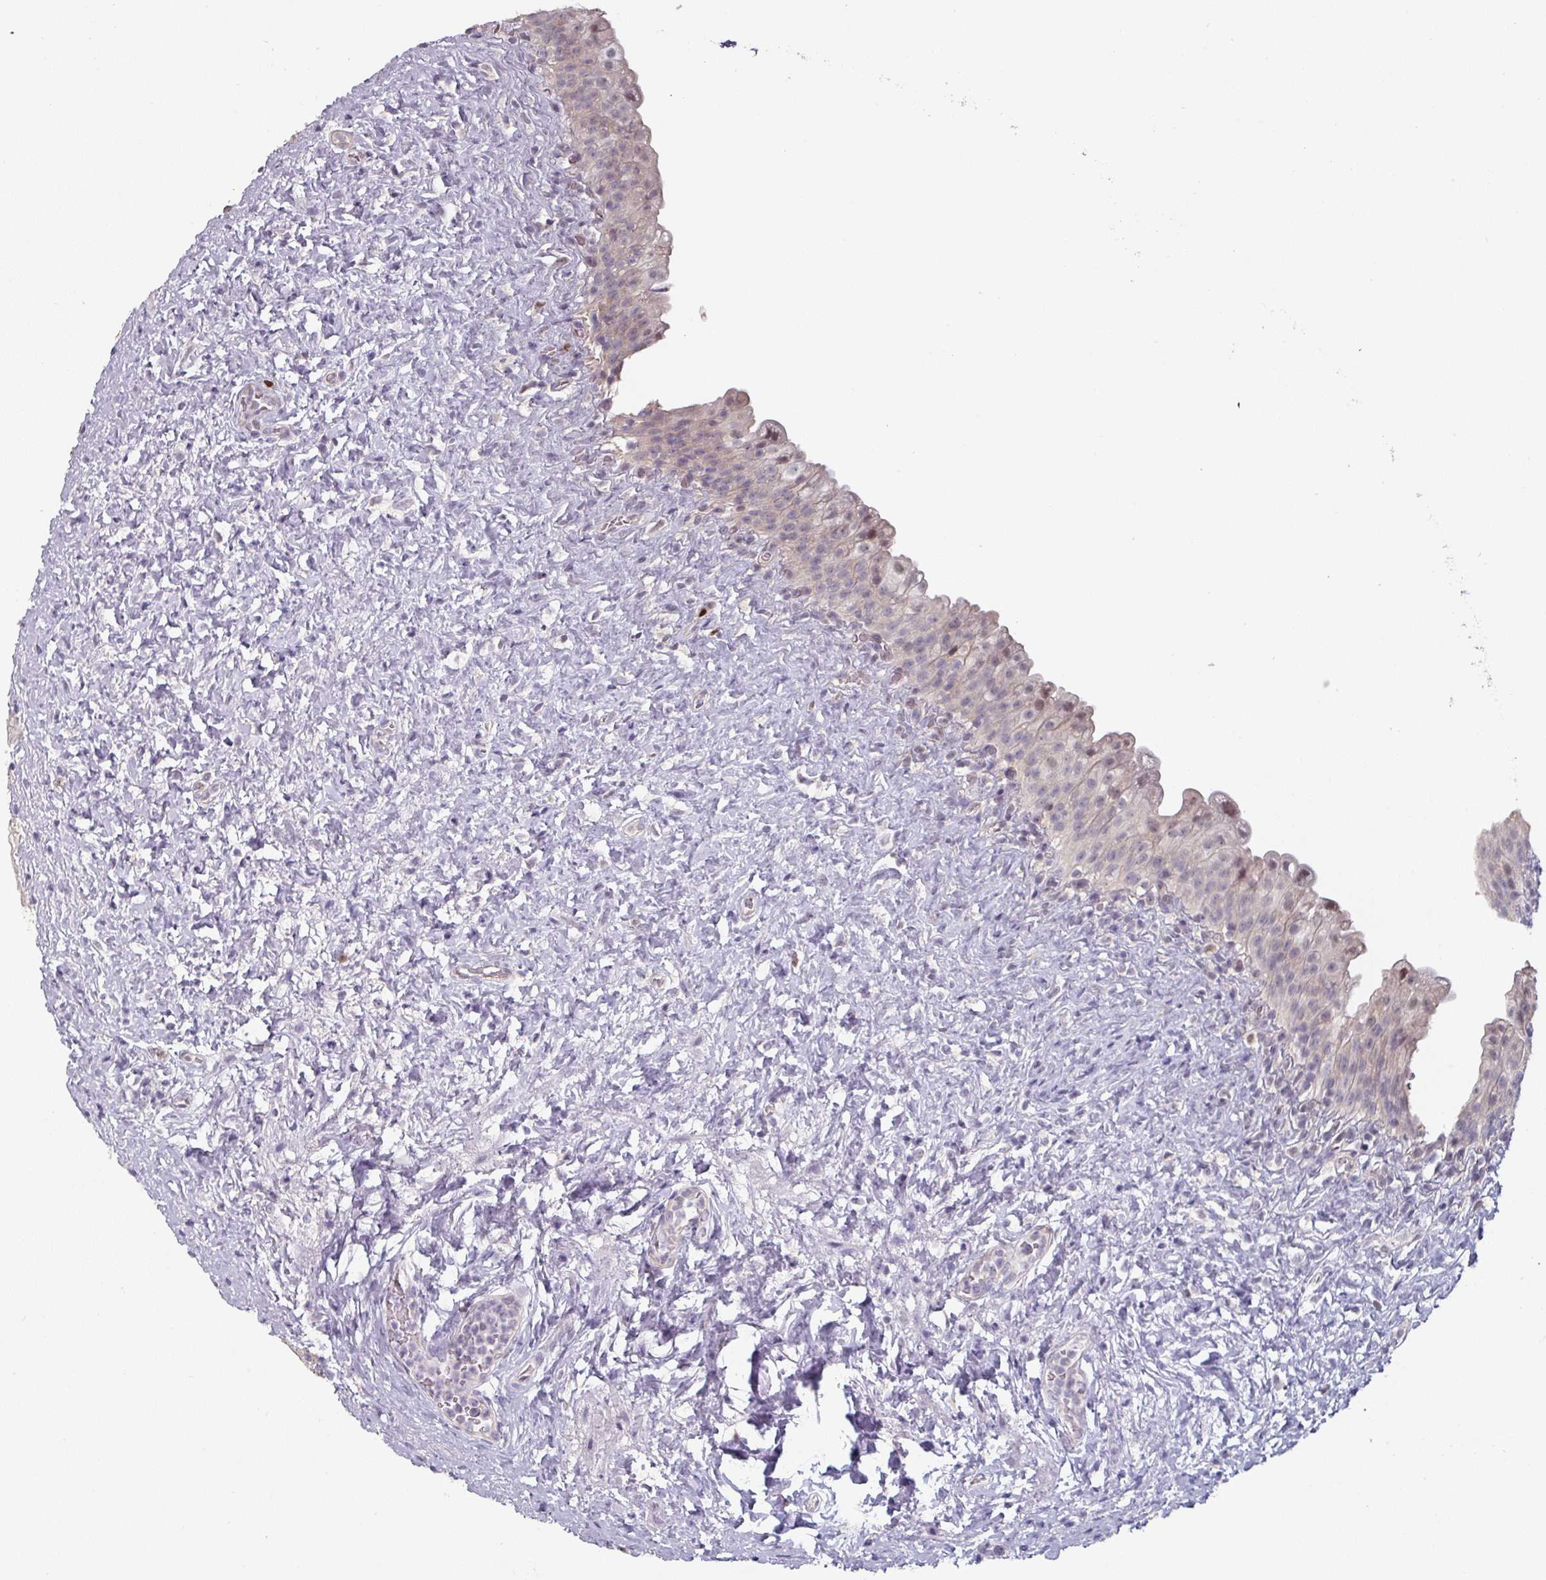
{"staining": {"intensity": "moderate", "quantity": "<25%", "location": "nuclear"}, "tissue": "urinary bladder", "cell_type": "Urothelial cells", "image_type": "normal", "snomed": [{"axis": "morphology", "description": "Normal tissue, NOS"}, {"axis": "topography", "description": "Urinary bladder"}], "caption": "The immunohistochemical stain shows moderate nuclear expression in urothelial cells of benign urinary bladder. Immunohistochemistry stains the protein in brown and the nuclei are stained blue.", "gene": "ZBTB6", "patient": {"sex": "female", "age": 27}}